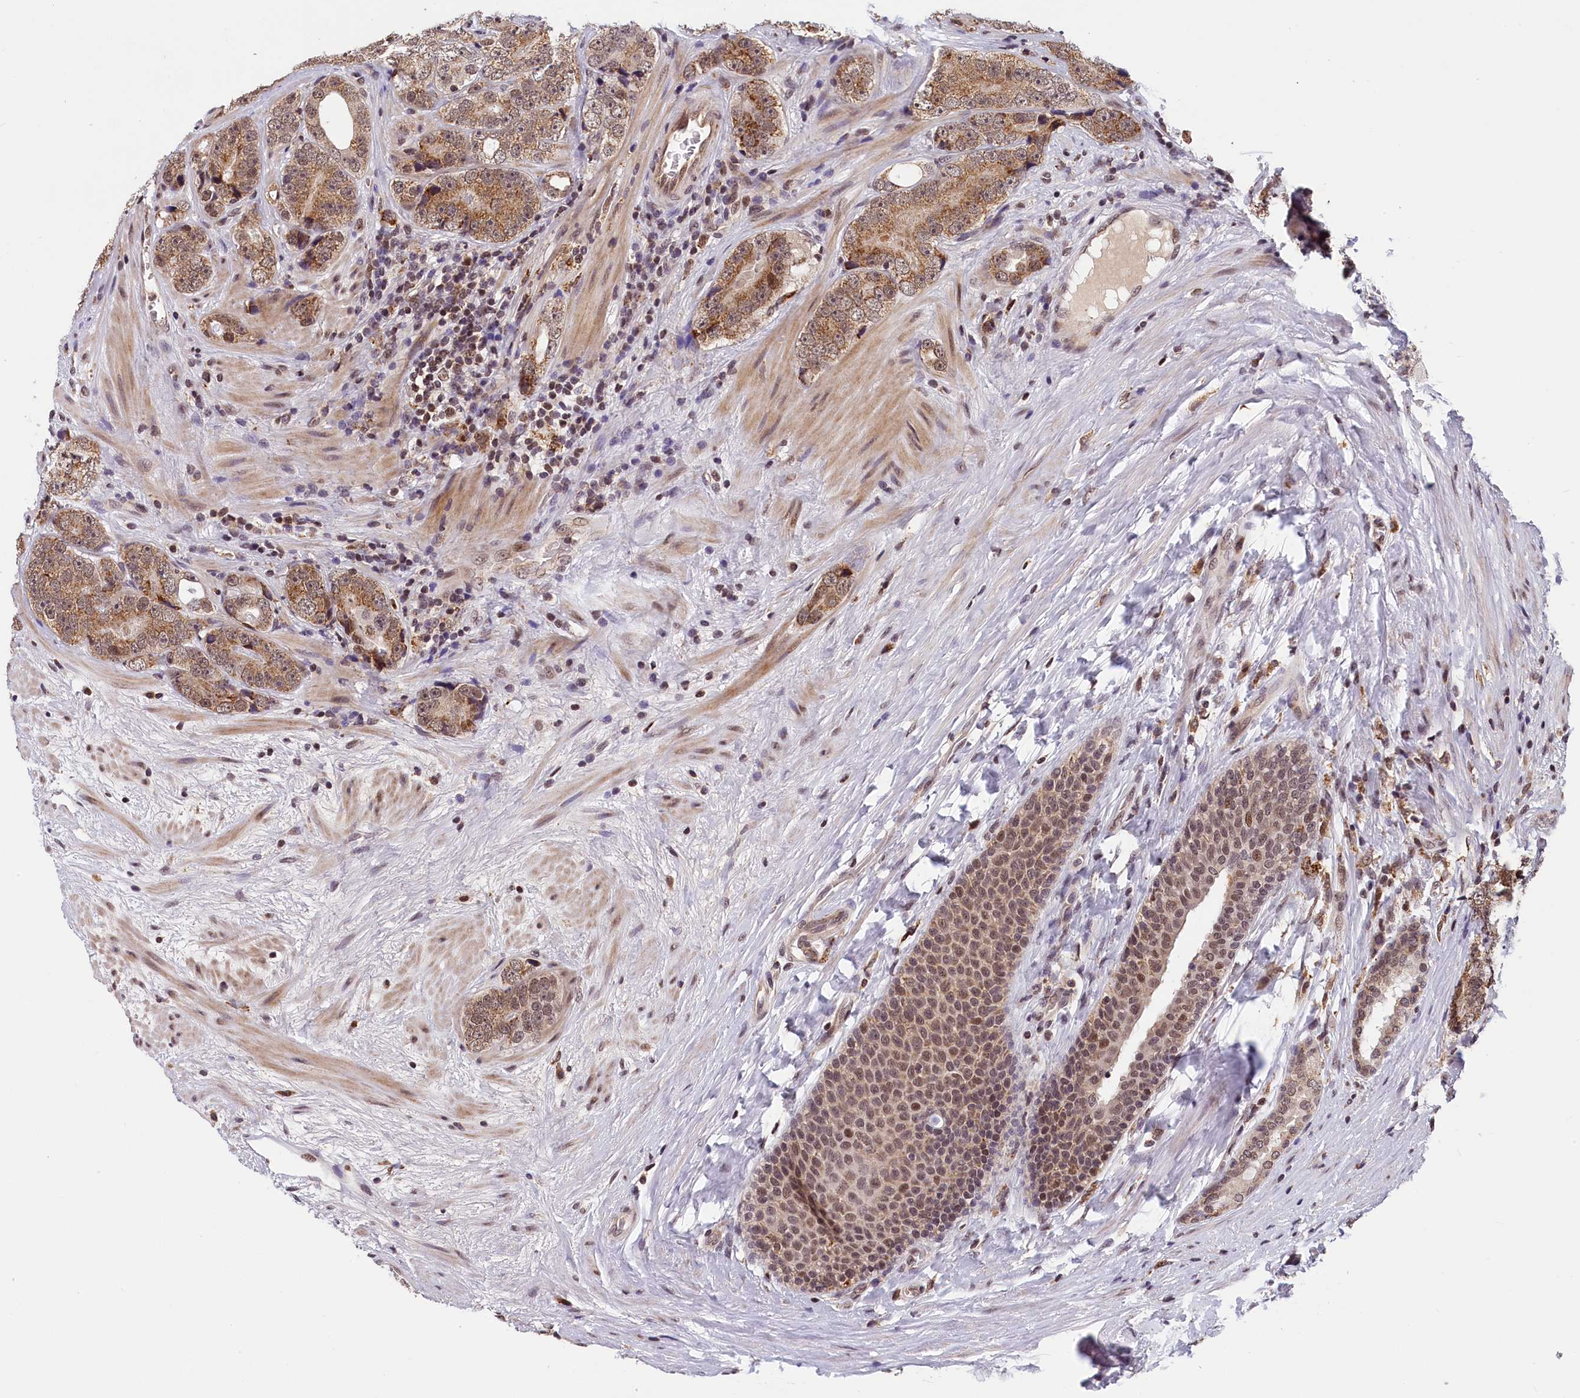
{"staining": {"intensity": "moderate", "quantity": ">75%", "location": "cytoplasmic/membranous,nuclear"}, "tissue": "prostate cancer", "cell_type": "Tumor cells", "image_type": "cancer", "snomed": [{"axis": "morphology", "description": "Adenocarcinoma, High grade"}, {"axis": "topography", "description": "Prostate"}], "caption": "IHC micrograph of adenocarcinoma (high-grade) (prostate) stained for a protein (brown), which shows medium levels of moderate cytoplasmic/membranous and nuclear positivity in approximately >75% of tumor cells.", "gene": "KCNK6", "patient": {"sex": "male", "age": 56}}